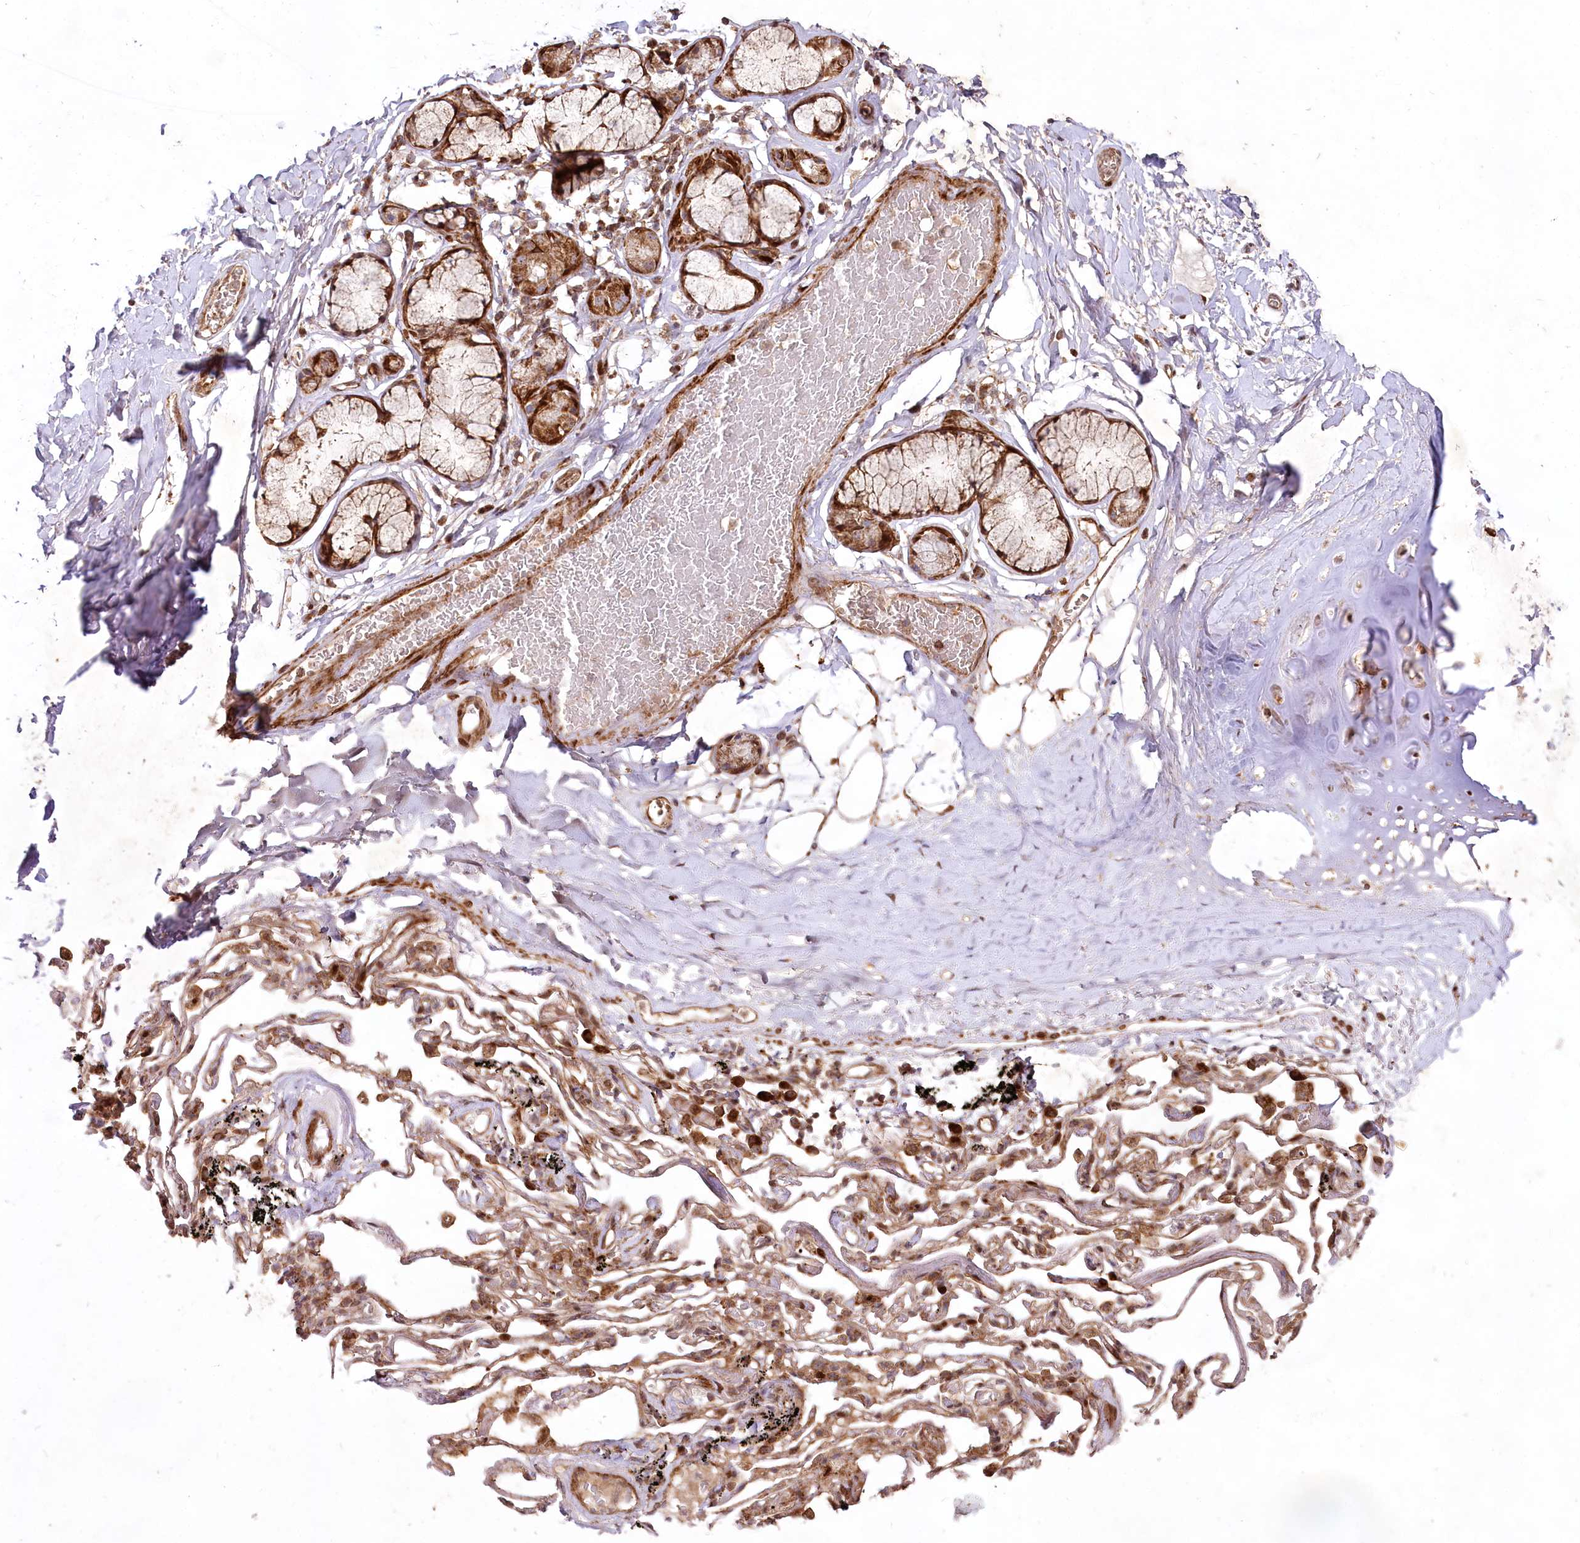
{"staining": {"intensity": "negative", "quantity": "none", "location": "none"}, "tissue": "adipose tissue", "cell_type": "Adipocytes", "image_type": "normal", "snomed": [{"axis": "morphology", "description": "Normal tissue, NOS"}, {"axis": "topography", "description": "Lymph node"}, {"axis": "topography", "description": "Bronchus"}], "caption": "This is an IHC image of unremarkable human adipose tissue. There is no positivity in adipocytes.", "gene": "PSTK", "patient": {"sex": "male", "age": 63}}